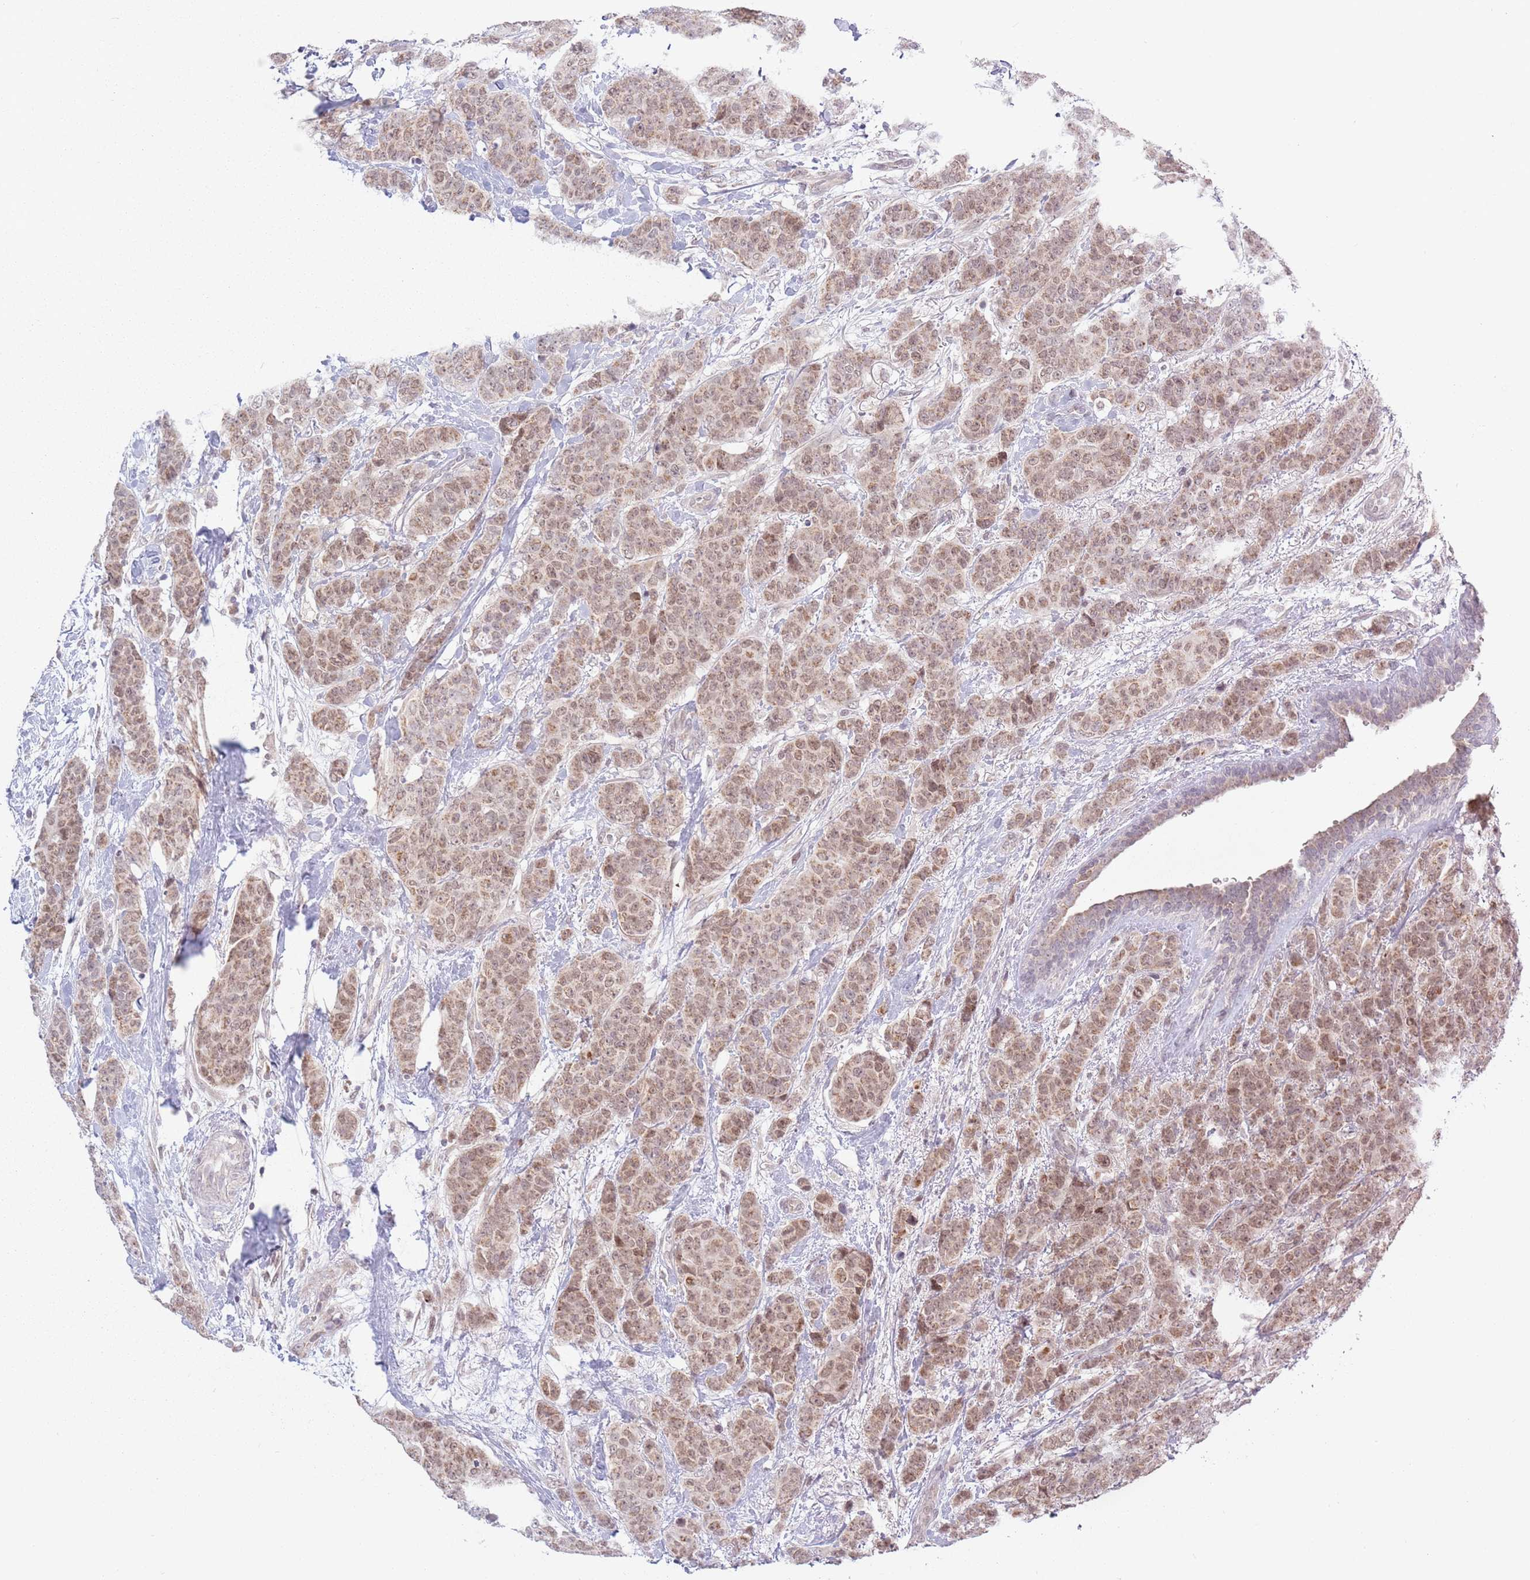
{"staining": {"intensity": "moderate", "quantity": ">75%", "location": "cytoplasmic/membranous,nuclear"}, "tissue": "breast cancer", "cell_type": "Tumor cells", "image_type": "cancer", "snomed": [{"axis": "morphology", "description": "Duct carcinoma"}, {"axis": "topography", "description": "Breast"}], "caption": "Immunohistochemical staining of intraductal carcinoma (breast) reveals medium levels of moderate cytoplasmic/membranous and nuclear protein positivity in about >75% of tumor cells.", "gene": "MRPL34", "patient": {"sex": "female", "age": 40}}